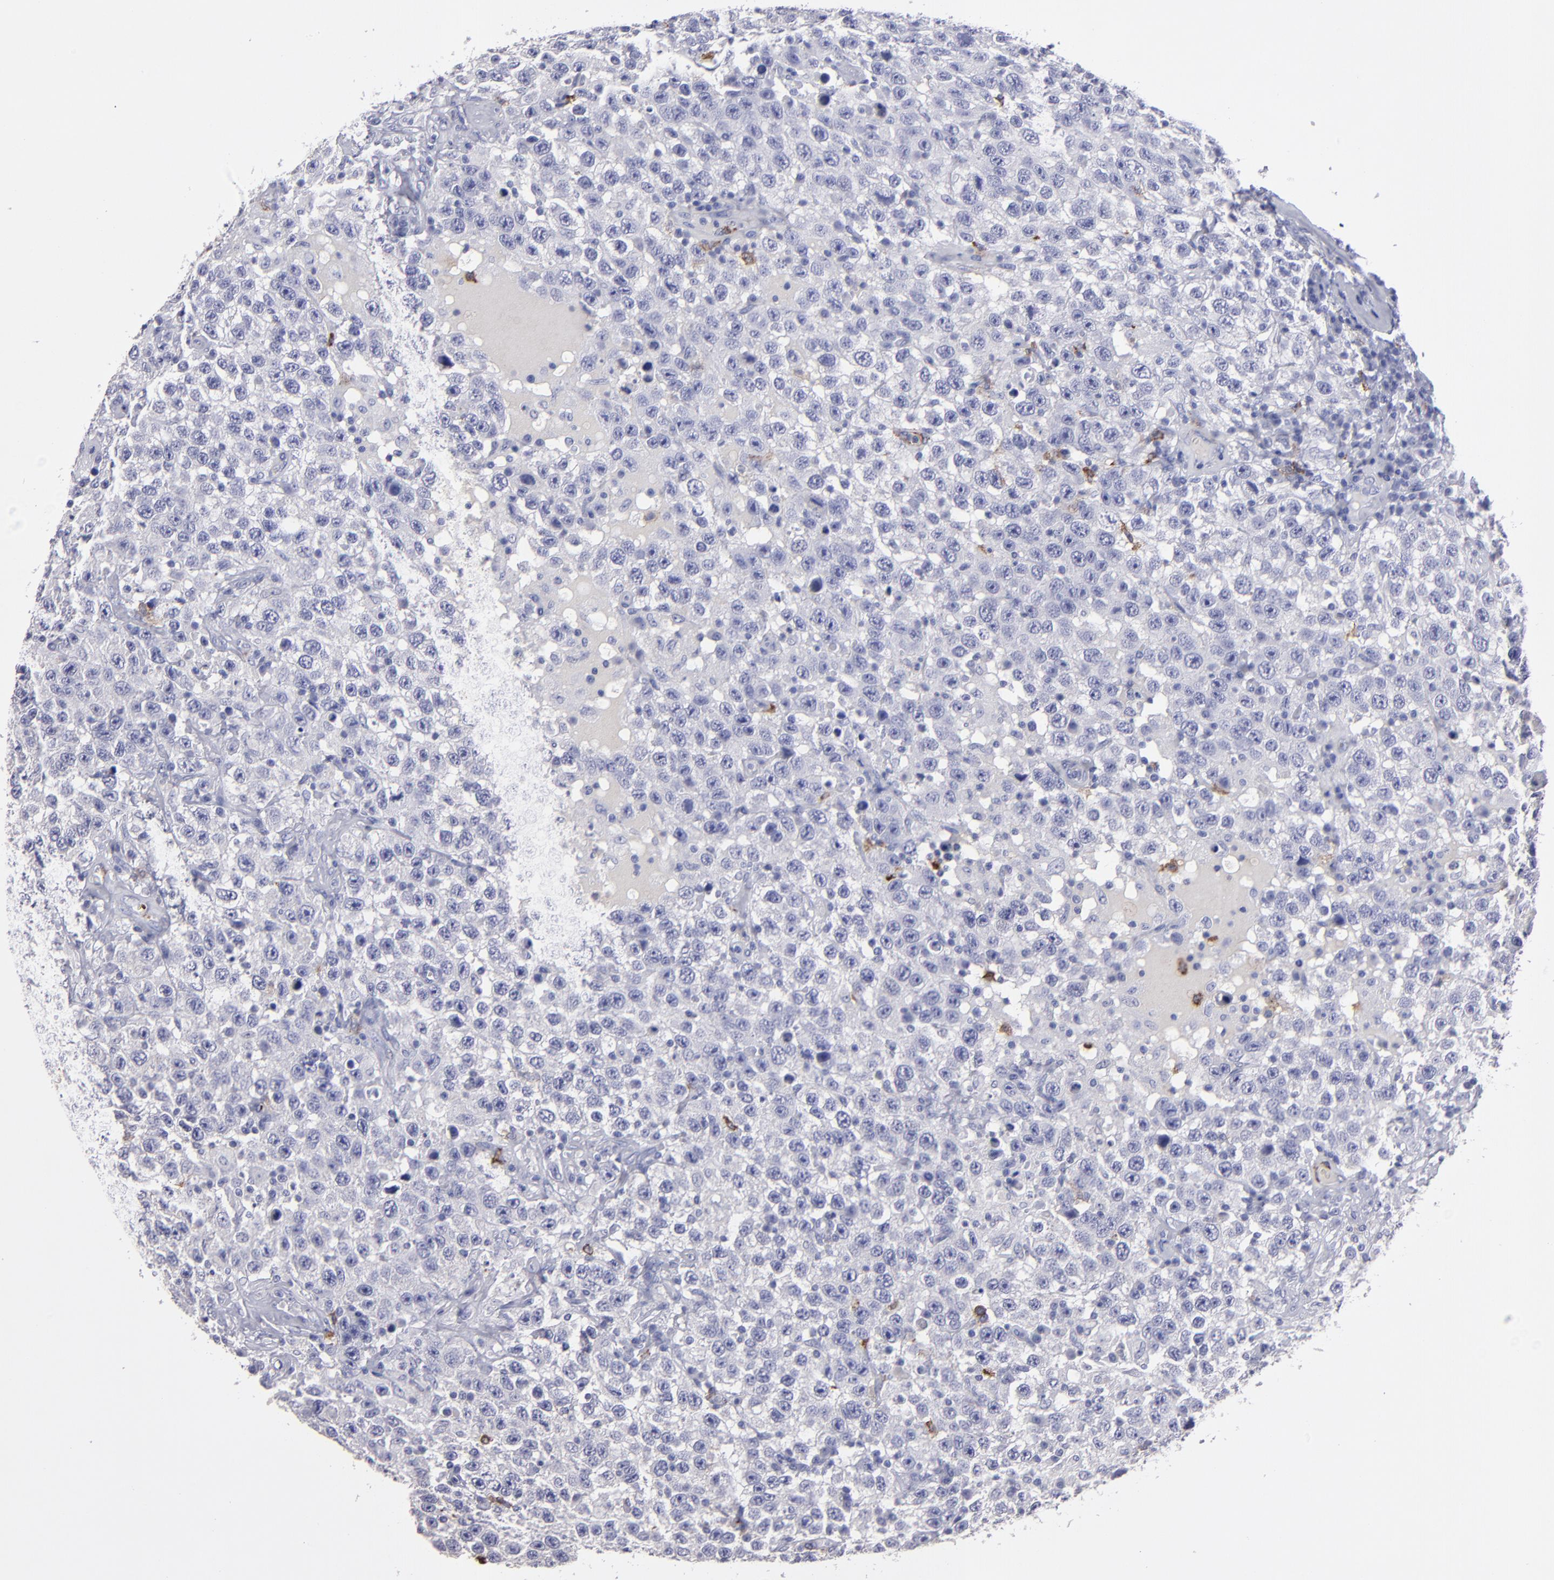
{"staining": {"intensity": "negative", "quantity": "none", "location": "none"}, "tissue": "testis cancer", "cell_type": "Tumor cells", "image_type": "cancer", "snomed": [{"axis": "morphology", "description": "Seminoma, NOS"}, {"axis": "topography", "description": "Testis"}], "caption": "IHC histopathology image of human testis cancer stained for a protein (brown), which reveals no staining in tumor cells. The staining was performed using DAB (3,3'-diaminobenzidine) to visualize the protein expression in brown, while the nuclei were stained in blue with hematoxylin (Magnification: 20x).", "gene": "CD36", "patient": {"sex": "male", "age": 41}}